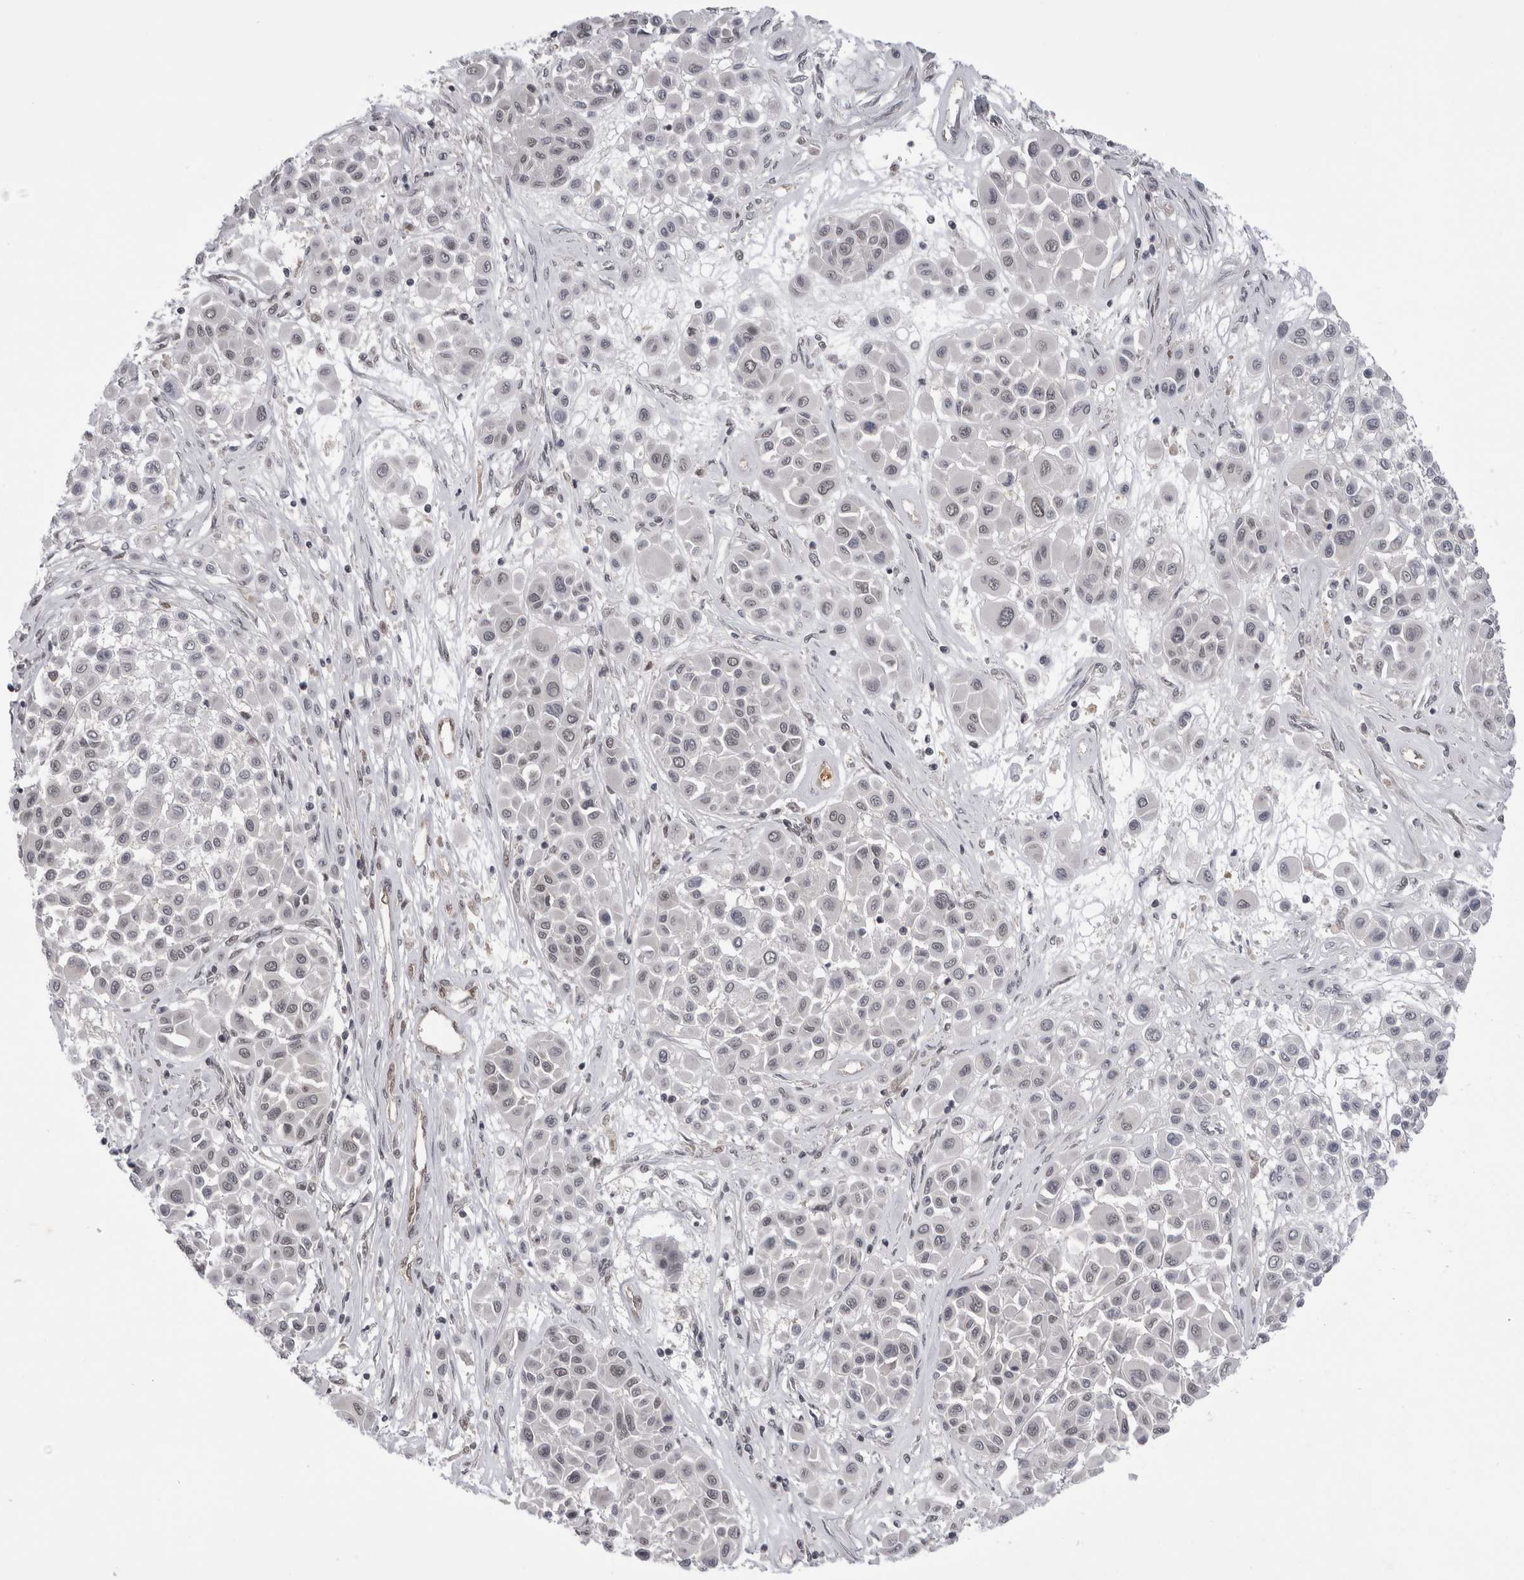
{"staining": {"intensity": "negative", "quantity": "none", "location": "none"}, "tissue": "melanoma", "cell_type": "Tumor cells", "image_type": "cancer", "snomed": [{"axis": "morphology", "description": "Malignant melanoma, Metastatic site"}, {"axis": "topography", "description": "Soft tissue"}], "caption": "This is a photomicrograph of immunohistochemistry (IHC) staining of malignant melanoma (metastatic site), which shows no expression in tumor cells.", "gene": "PSMB2", "patient": {"sex": "male", "age": 41}}